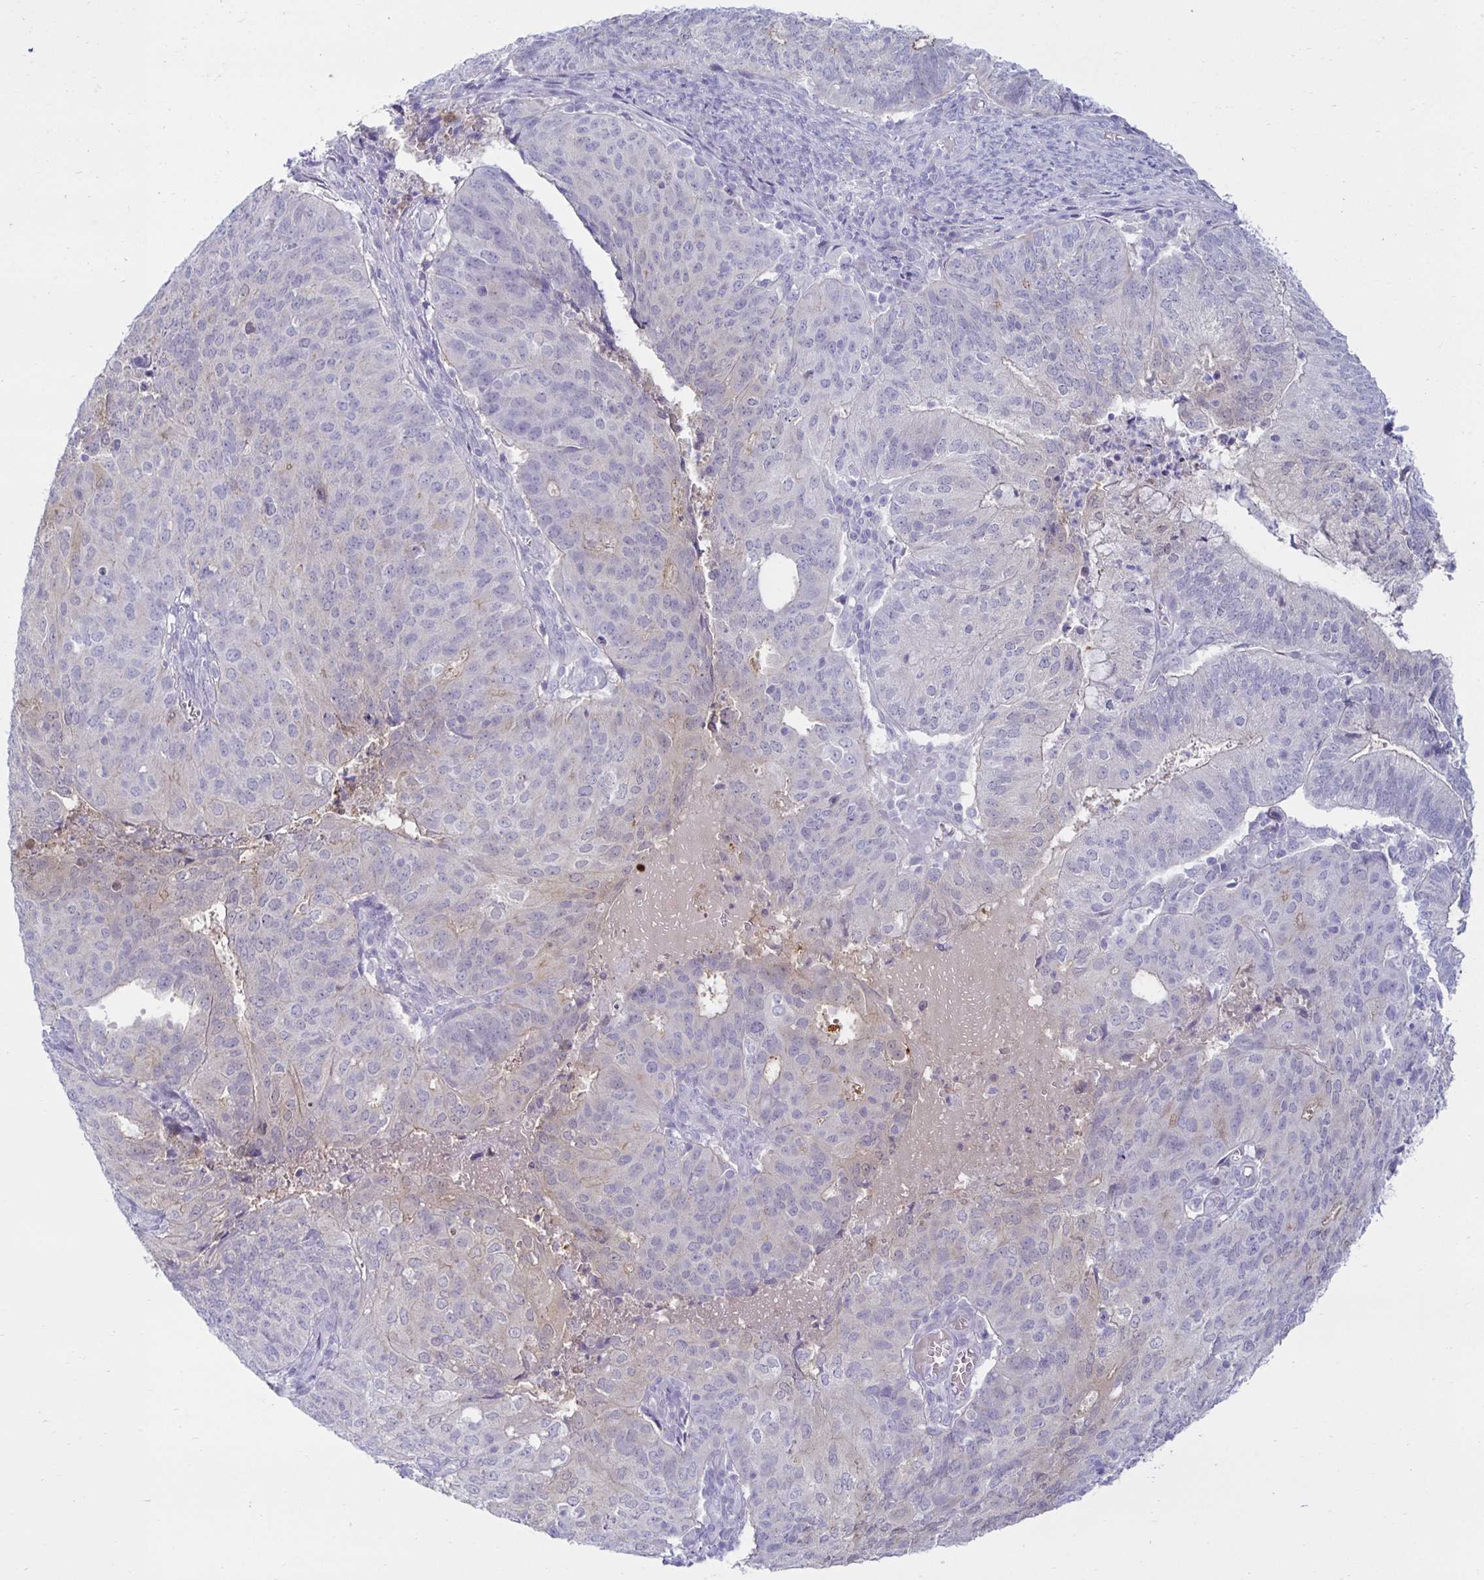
{"staining": {"intensity": "negative", "quantity": "none", "location": "none"}, "tissue": "endometrial cancer", "cell_type": "Tumor cells", "image_type": "cancer", "snomed": [{"axis": "morphology", "description": "Adenocarcinoma, NOS"}, {"axis": "topography", "description": "Endometrium"}], "caption": "High power microscopy image of an IHC histopathology image of endometrial adenocarcinoma, revealing no significant positivity in tumor cells.", "gene": "MON2", "patient": {"sex": "female", "age": 82}}